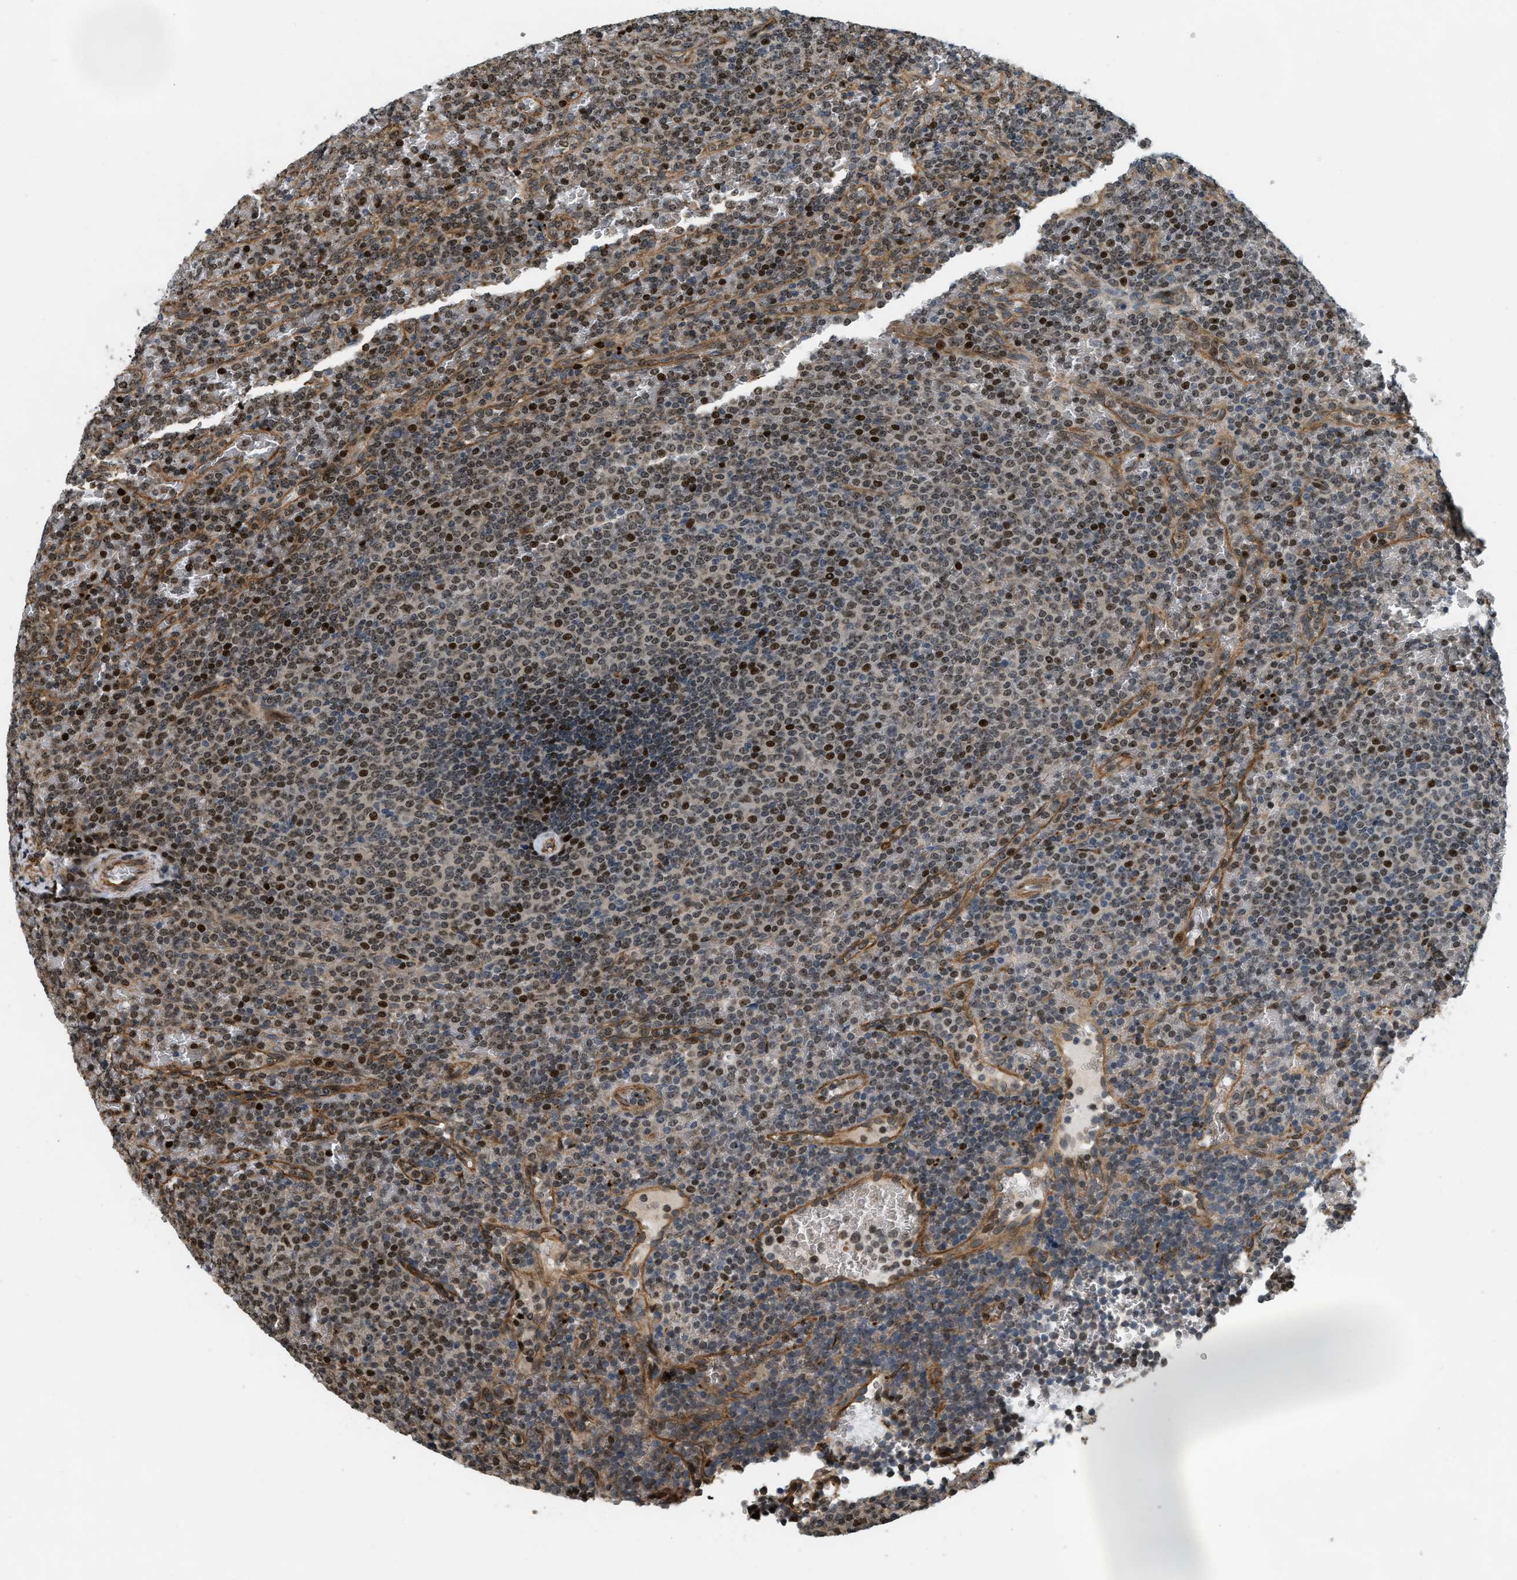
{"staining": {"intensity": "strong", "quantity": "25%-75%", "location": "nuclear"}, "tissue": "lymphoma", "cell_type": "Tumor cells", "image_type": "cancer", "snomed": [{"axis": "morphology", "description": "Malignant lymphoma, non-Hodgkin's type, Low grade"}, {"axis": "topography", "description": "Spleen"}], "caption": "About 25%-75% of tumor cells in human low-grade malignant lymphoma, non-Hodgkin's type show strong nuclear protein positivity as visualized by brown immunohistochemical staining.", "gene": "LTA4H", "patient": {"sex": "female", "age": 77}}